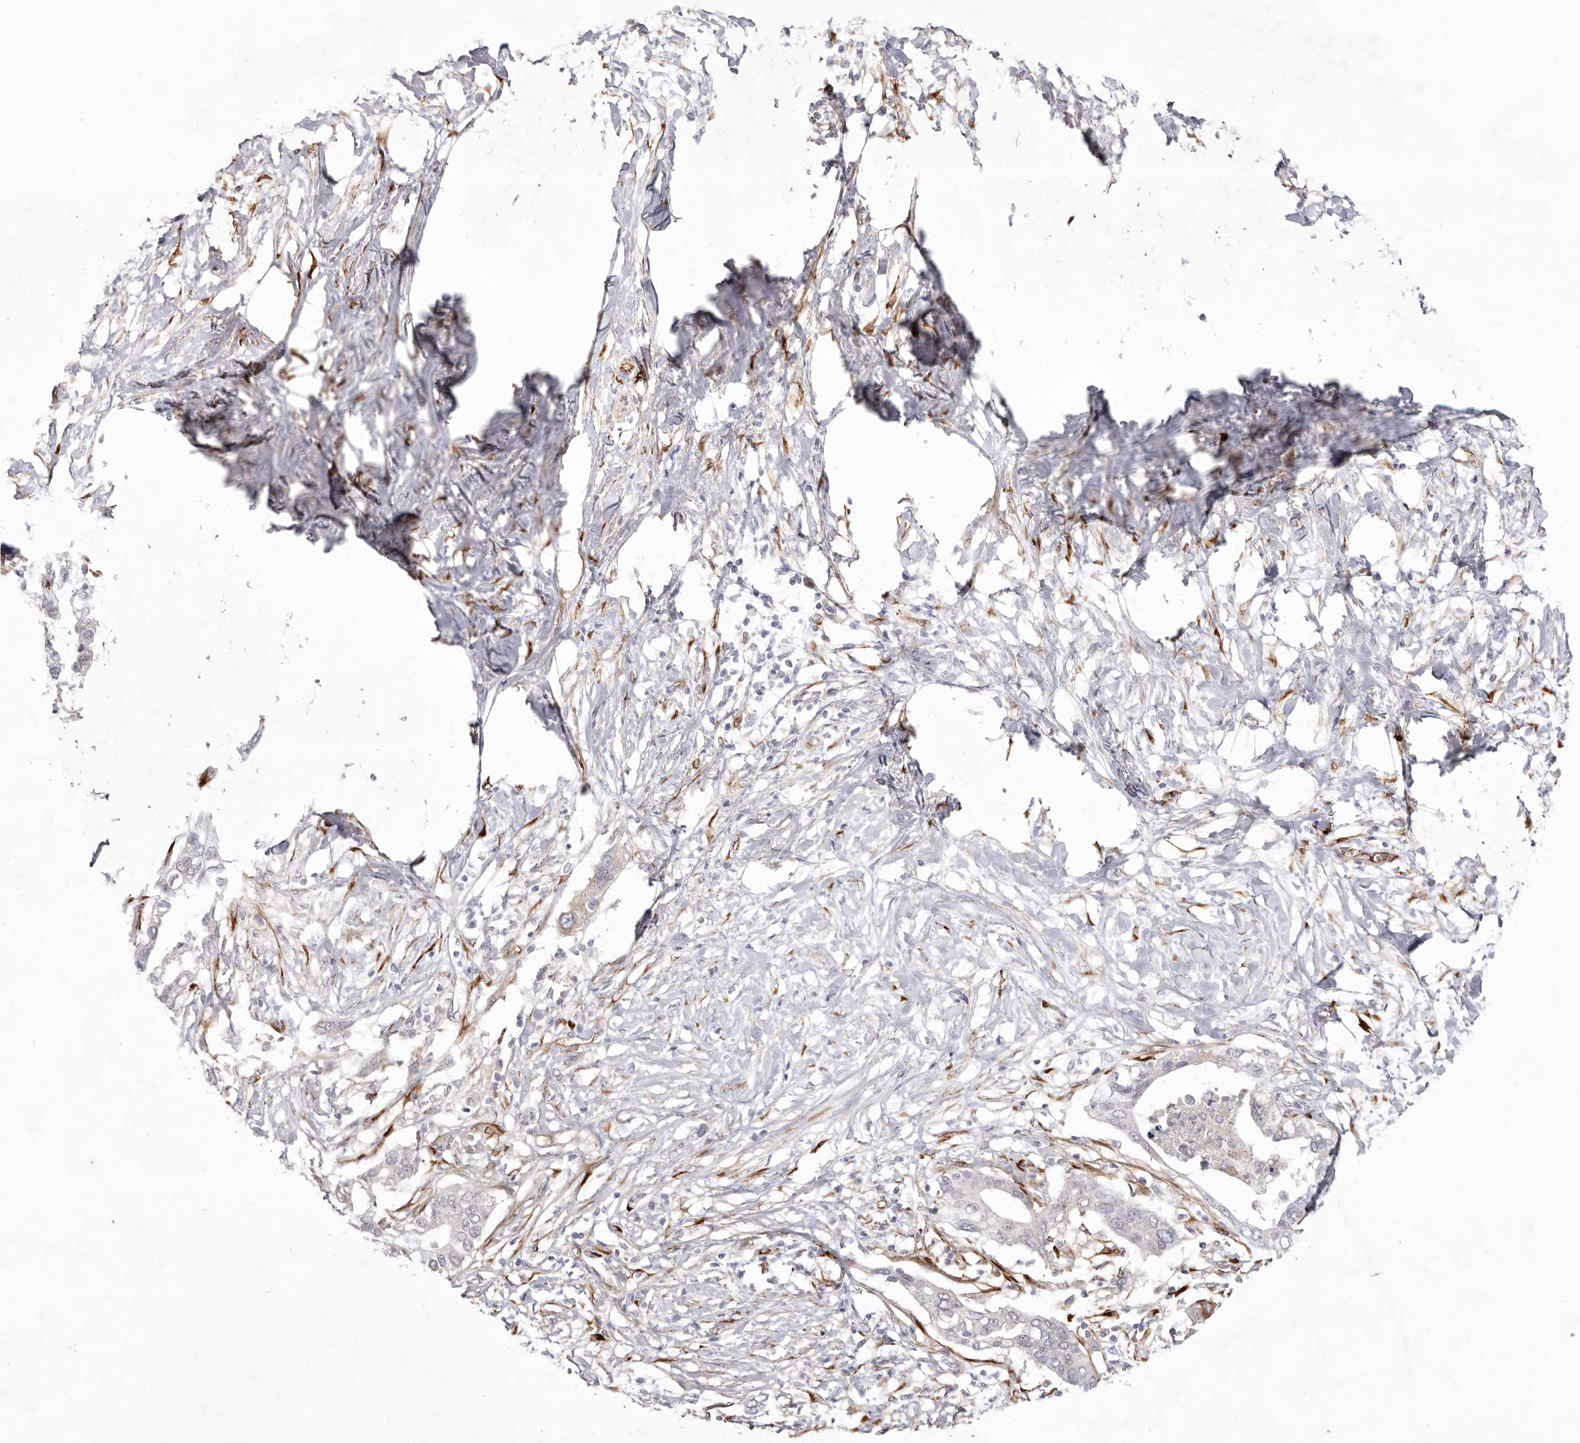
{"staining": {"intensity": "negative", "quantity": "none", "location": "none"}, "tissue": "pancreatic cancer", "cell_type": "Tumor cells", "image_type": "cancer", "snomed": [{"axis": "morphology", "description": "Normal tissue, NOS"}, {"axis": "morphology", "description": "Adenocarcinoma, NOS"}, {"axis": "topography", "description": "Pancreas"}, {"axis": "topography", "description": "Peripheral nerve tissue"}], "caption": "This is a histopathology image of immunohistochemistry (IHC) staining of pancreatic adenocarcinoma, which shows no staining in tumor cells.", "gene": "LRRC66", "patient": {"sex": "male", "age": 59}}